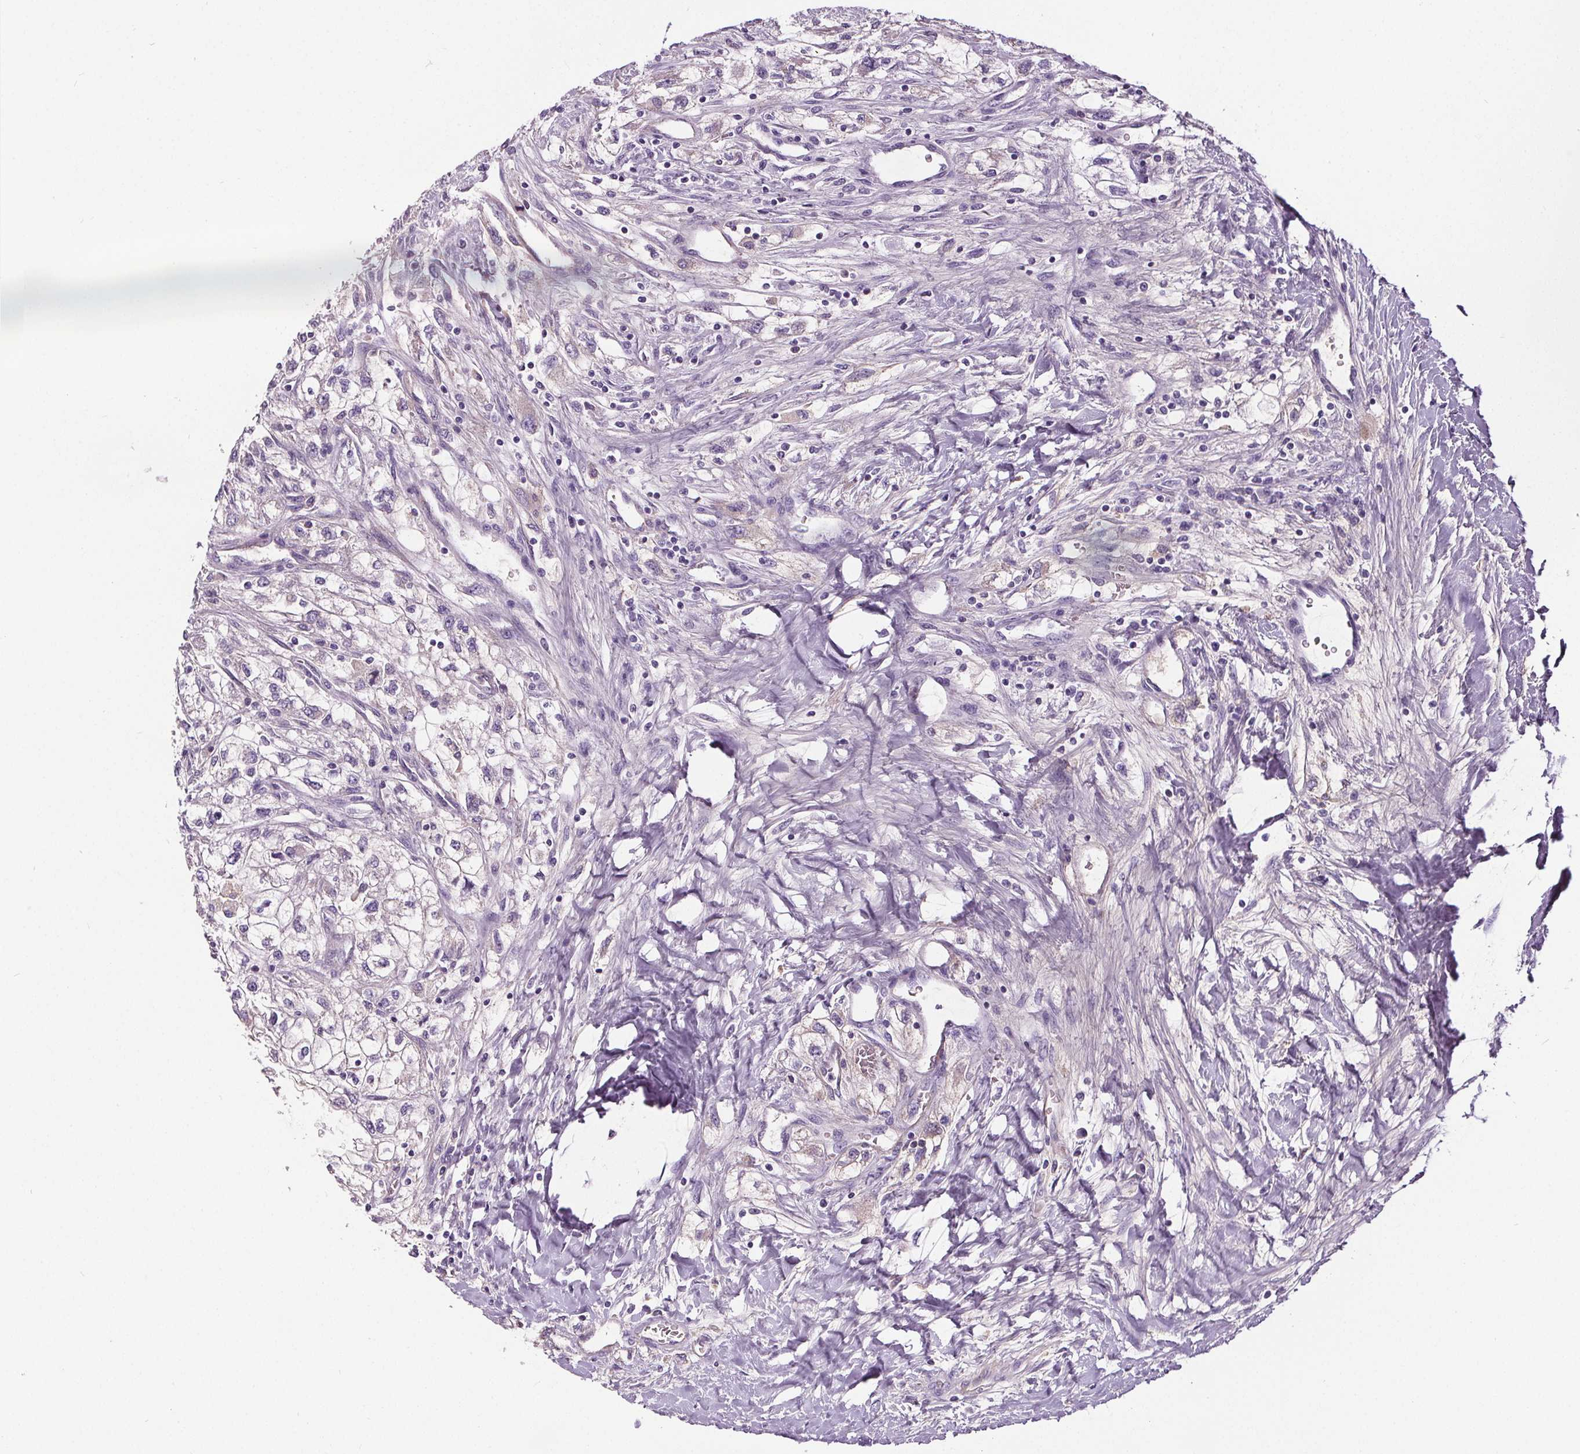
{"staining": {"intensity": "negative", "quantity": "none", "location": "none"}, "tissue": "renal cancer", "cell_type": "Tumor cells", "image_type": "cancer", "snomed": [{"axis": "morphology", "description": "Adenocarcinoma, NOS"}, {"axis": "topography", "description": "Kidney"}], "caption": "Immunohistochemical staining of renal adenocarcinoma exhibits no significant expression in tumor cells.", "gene": "CD5L", "patient": {"sex": "male", "age": 59}}